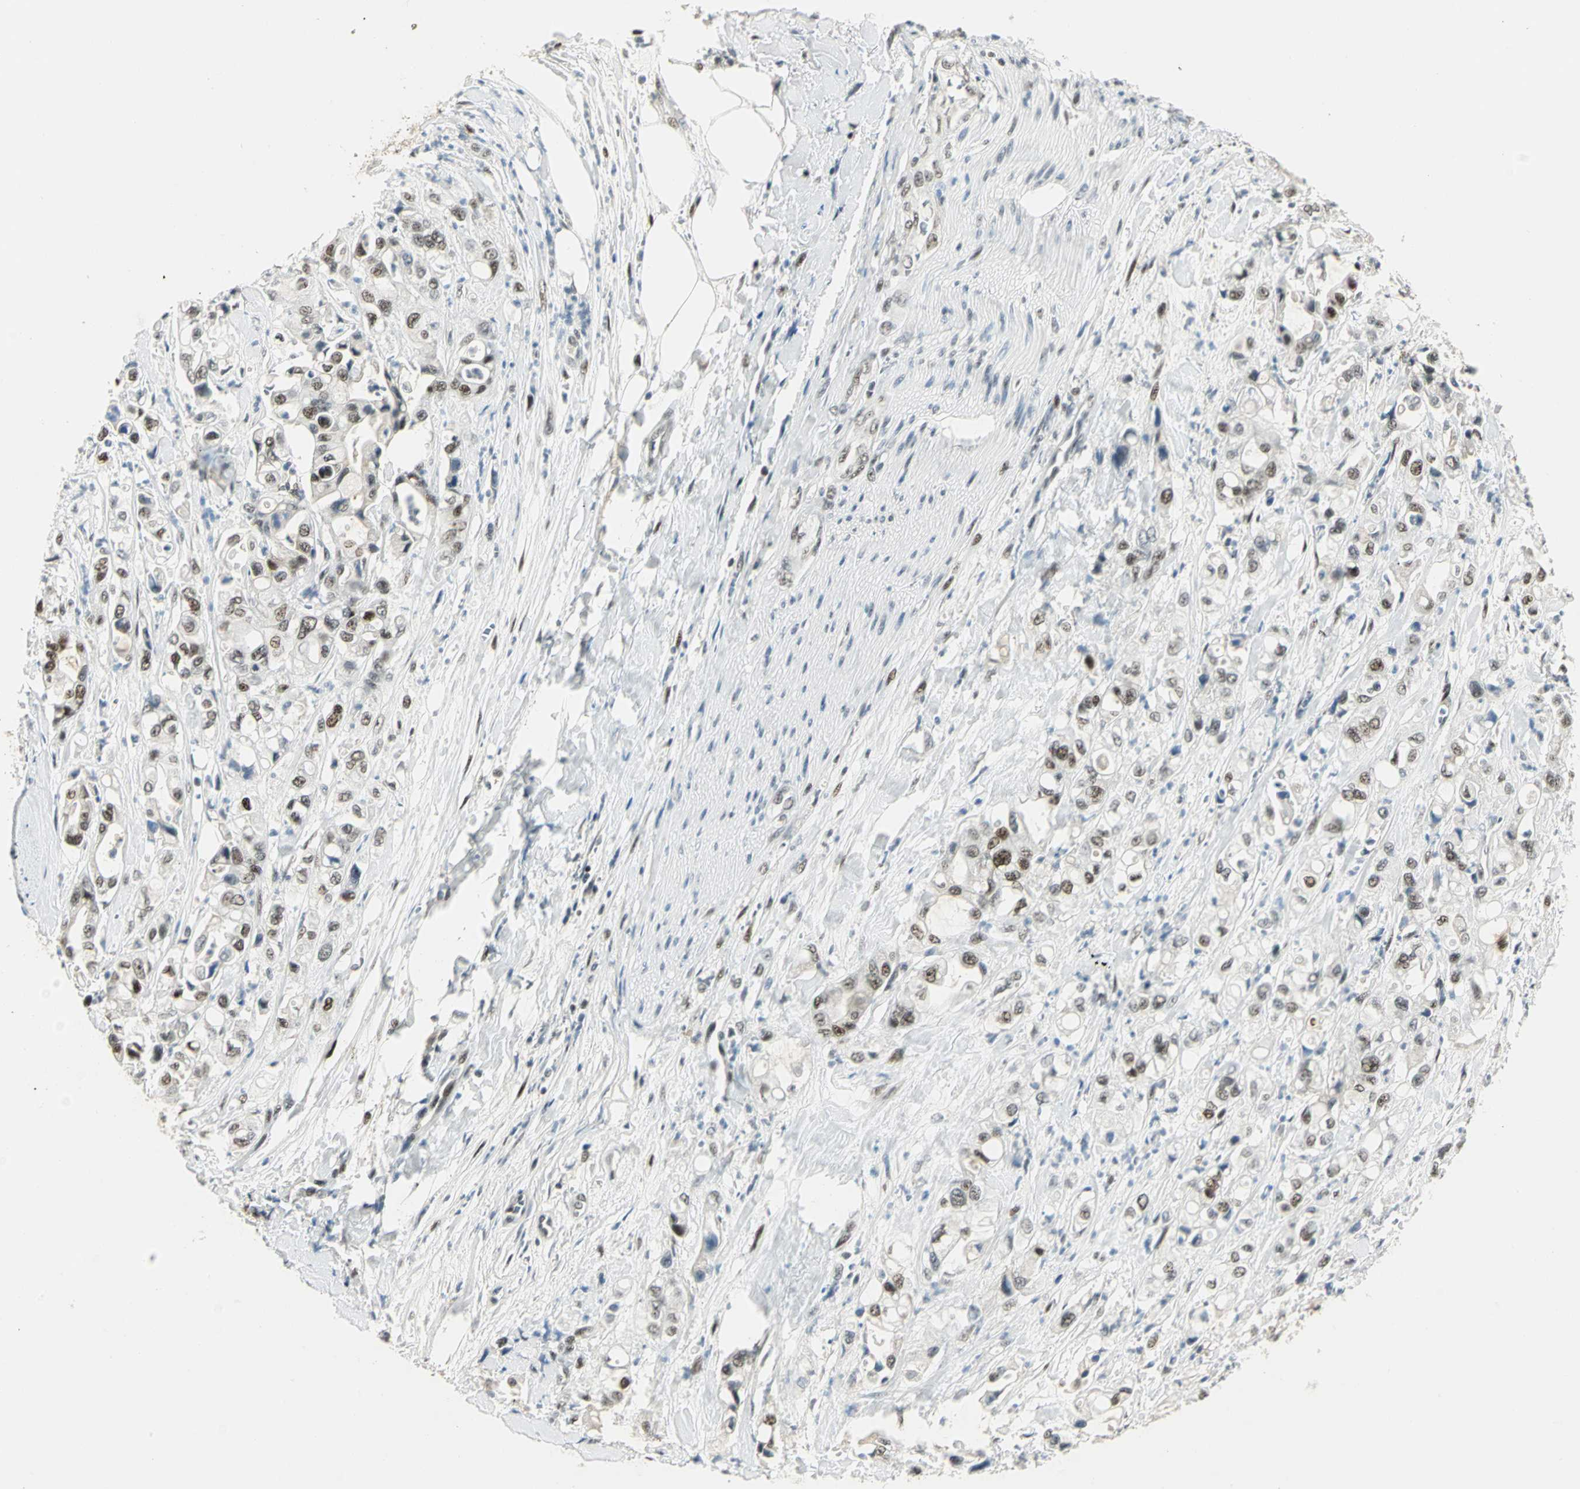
{"staining": {"intensity": "moderate", "quantity": ">75%", "location": "nuclear"}, "tissue": "pancreatic cancer", "cell_type": "Tumor cells", "image_type": "cancer", "snomed": [{"axis": "morphology", "description": "Adenocarcinoma, NOS"}, {"axis": "topography", "description": "Pancreas"}], "caption": "Protein expression analysis of human pancreatic cancer reveals moderate nuclear expression in approximately >75% of tumor cells. Immunohistochemistry (ihc) stains the protein in brown and the nuclei are stained blue.", "gene": "CCNT1", "patient": {"sex": "male", "age": 70}}